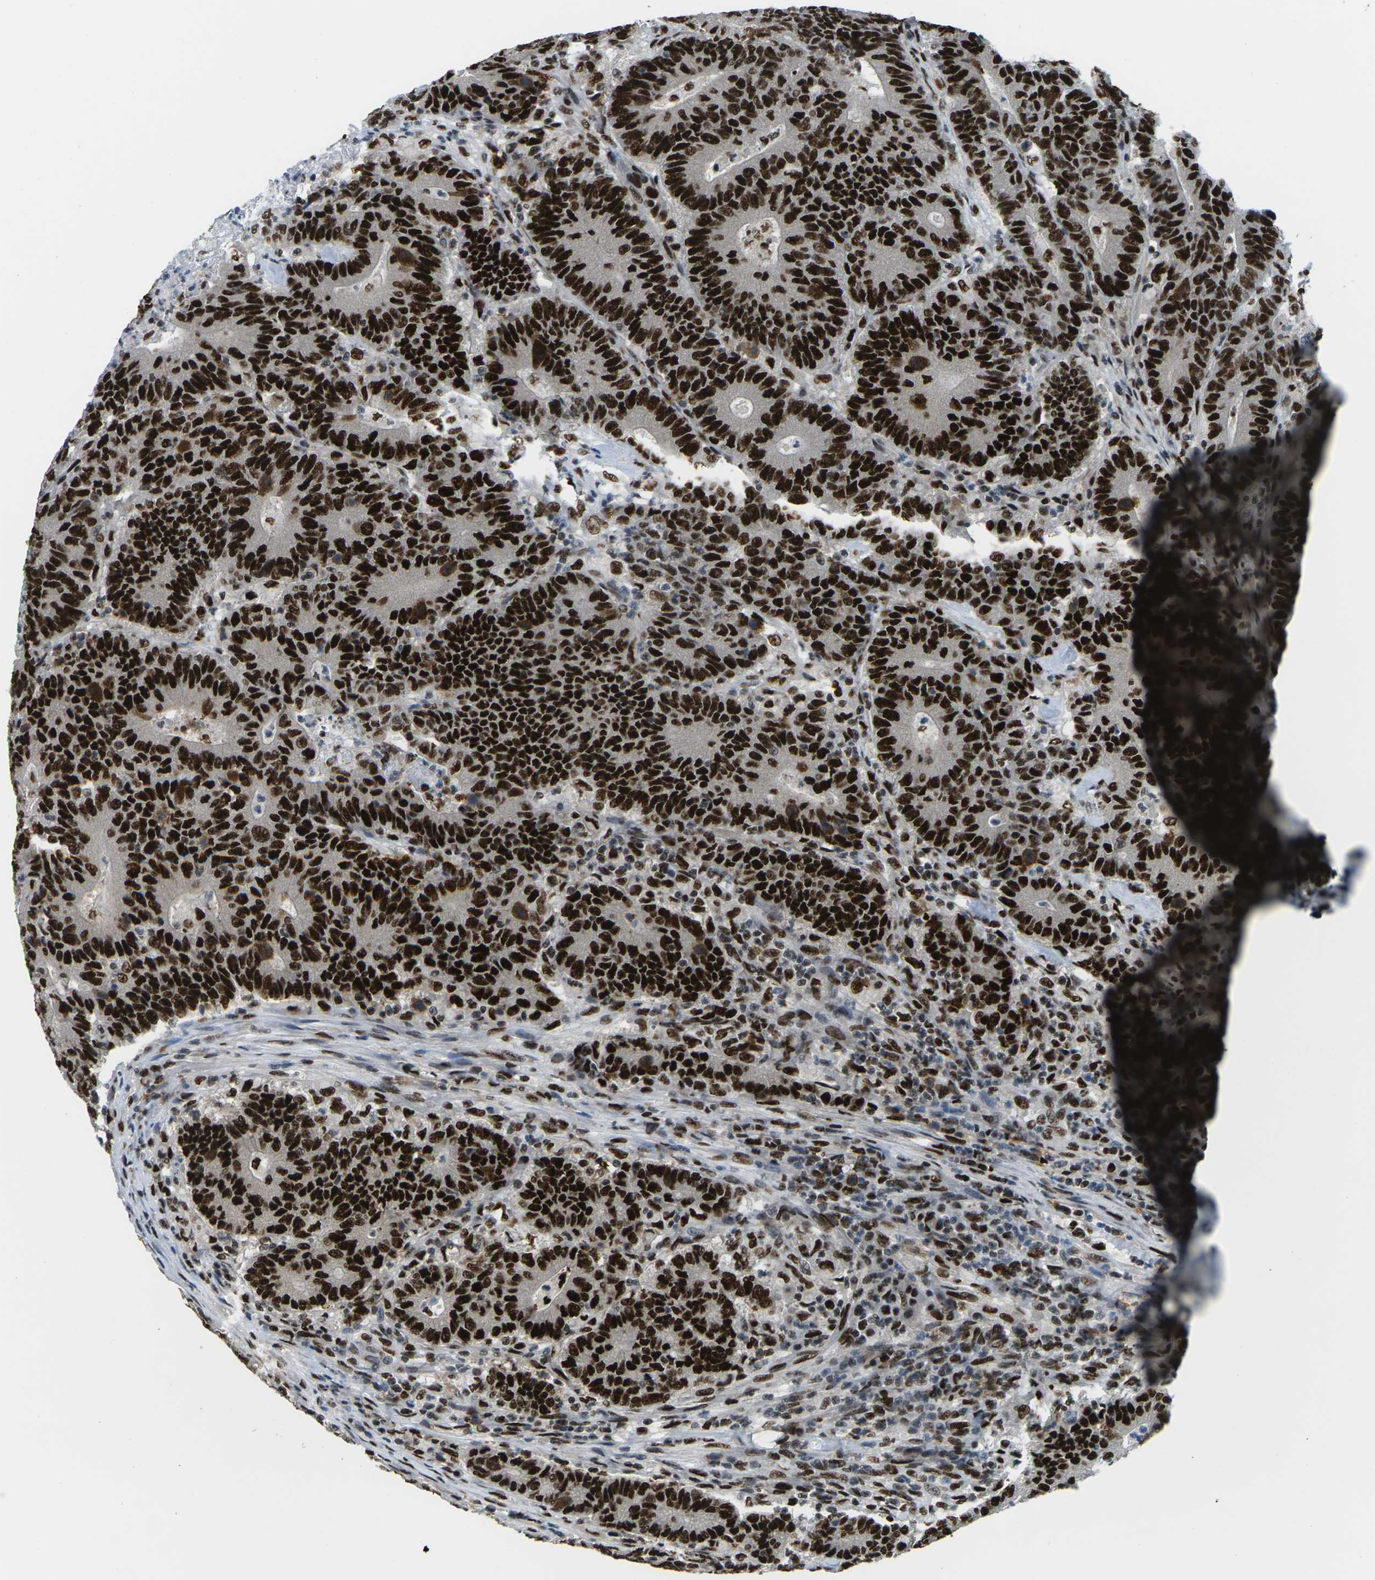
{"staining": {"intensity": "strong", "quantity": ">75%", "location": "nuclear"}, "tissue": "colorectal cancer", "cell_type": "Tumor cells", "image_type": "cancer", "snomed": [{"axis": "morphology", "description": "Normal tissue, NOS"}, {"axis": "morphology", "description": "Adenocarcinoma, NOS"}, {"axis": "topography", "description": "Colon"}], "caption": "Immunohistochemical staining of colorectal adenocarcinoma reveals high levels of strong nuclear protein expression in about >75% of tumor cells. The protein of interest is stained brown, and the nuclei are stained in blue (DAB IHC with brightfield microscopy, high magnification).", "gene": "PSME3", "patient": {"sex": "female", "age": 75}}